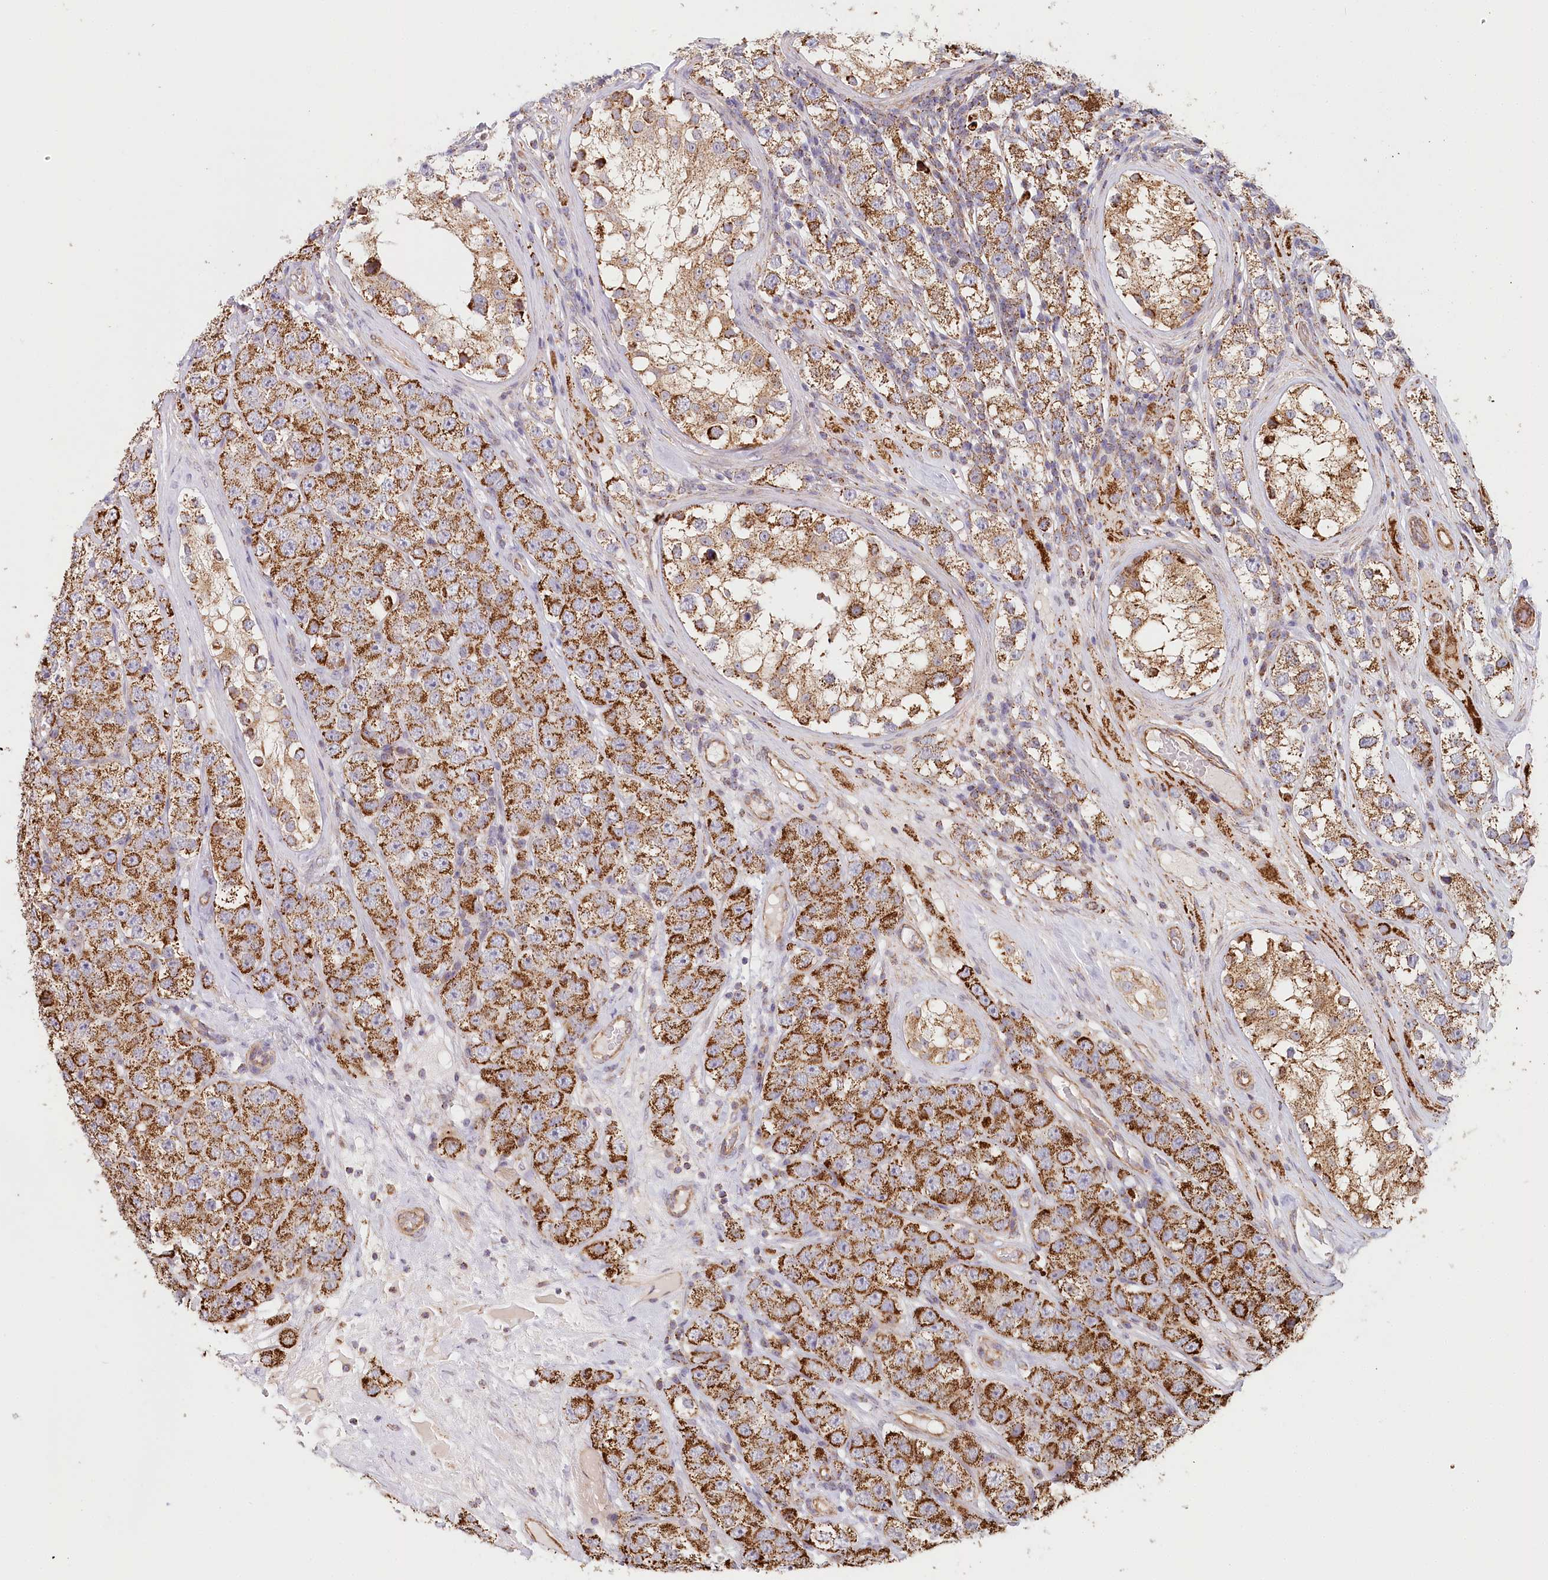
{"staining": {"intensity": "strong", "quantity": ">75%", "location": "cytoplasmic/membranous"}, "tissue": "testis cancer", "cell_type": "Tumor cells", "image_type": "cancer", "snomed": [{"axis": "morphology", "description": "Seminoma, NOS"}, {"axis": "topography", "description": "Testis"}], "caption": "Immunohistochemistry (IHC) micrograph of neoplastic tissue: human testis seminoma stained using IHC reveals high levels of strong protein expression localized specifically in the cytoplasmic/membranous of tumor cells, appearing as a cytoplasmic/membranous brown color.", "gene": "UMPS", "patient": {"sex": "male", "age": 28}}